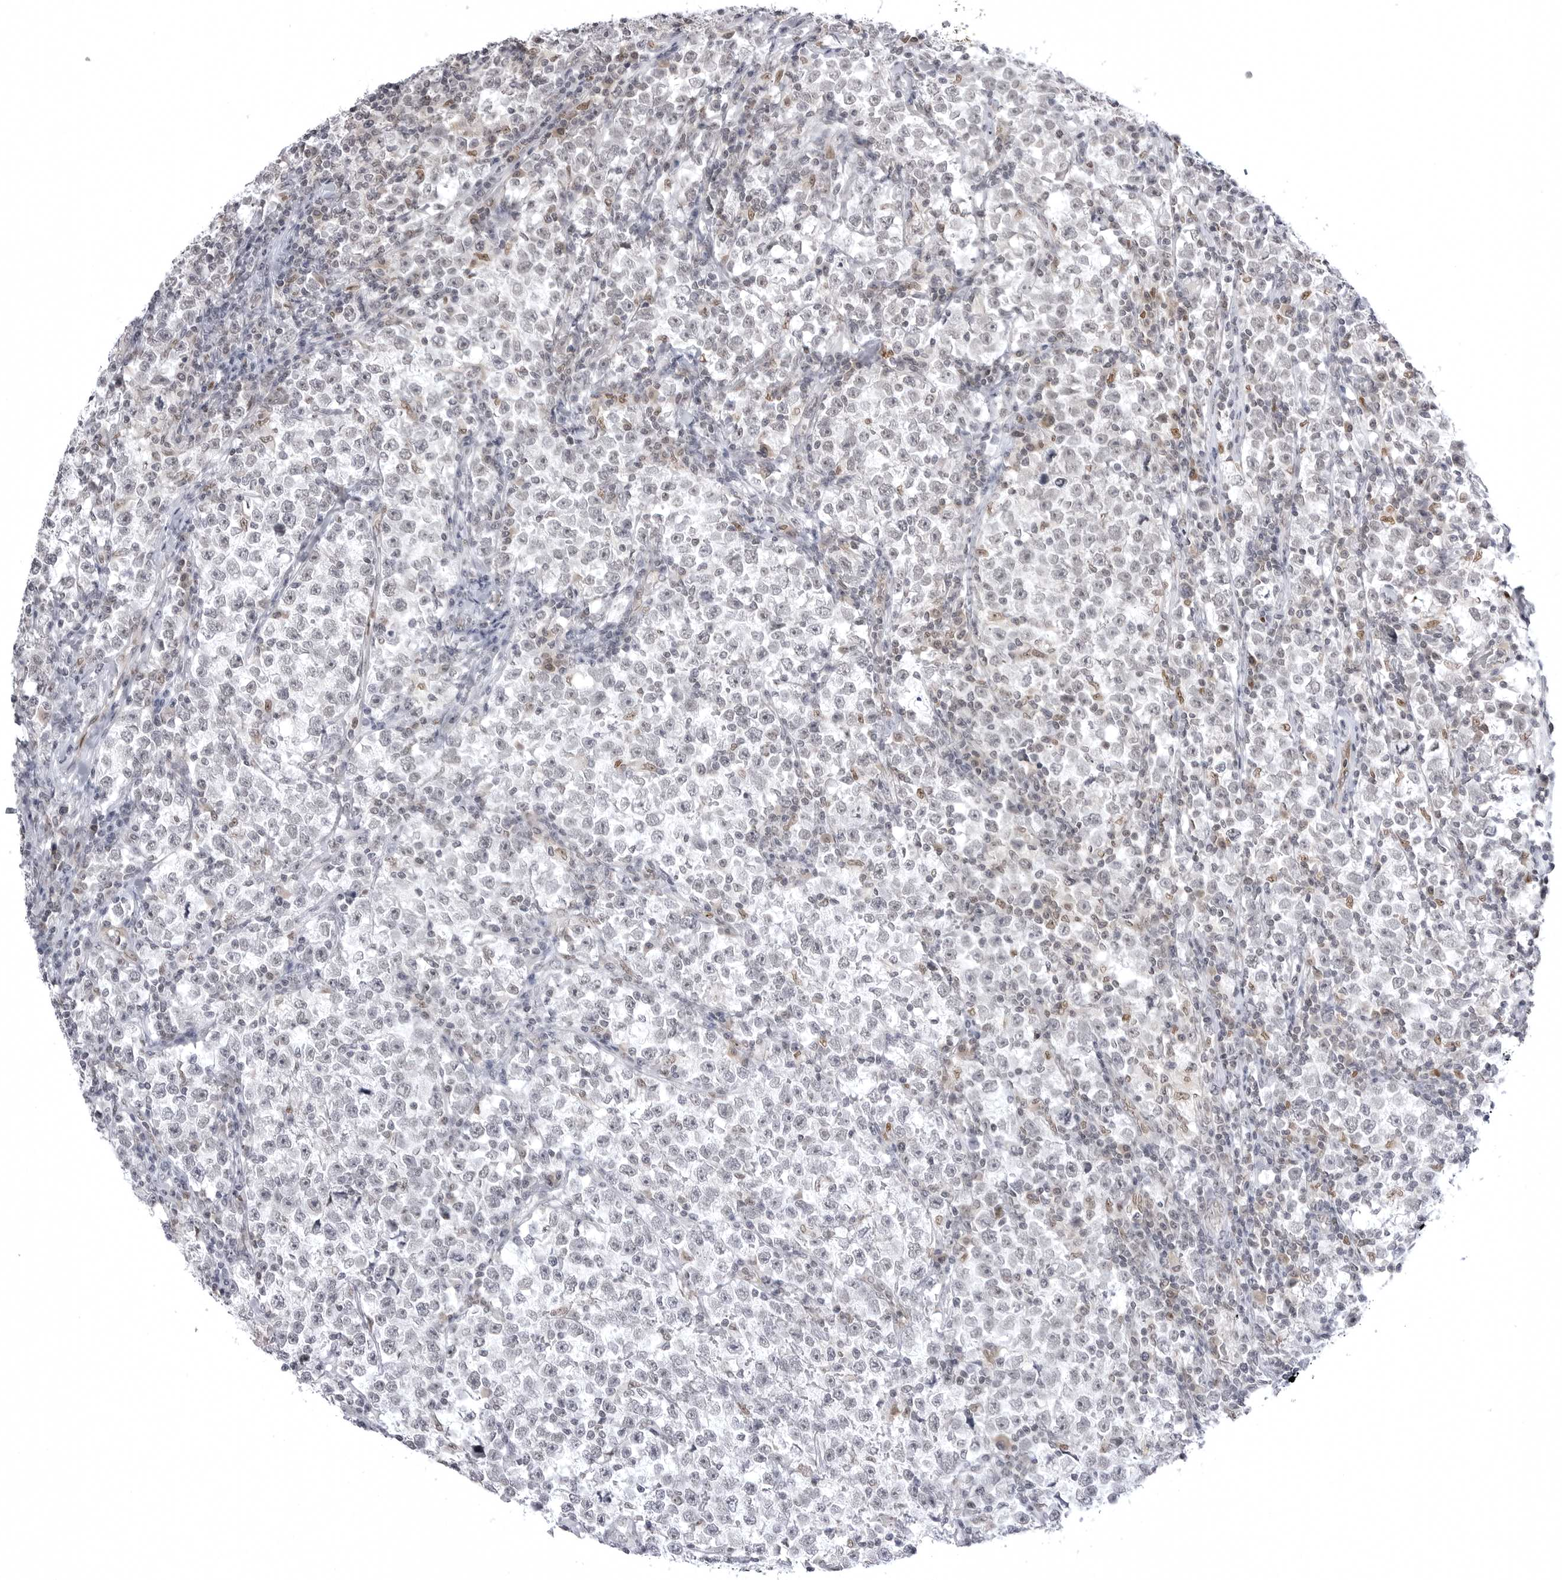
{"staining": {"intensity": "negative", "quantity": "none", "location": "none"}, "tissue": "testis cancer", "cell_type": "Tumor cells", "image_type": "cancer", "snomed": [{"axis": "morphology", "description": "Normal tissue, NOS"}, {"axis": "morphology", "description": "Seminoma, NOS"}, {"axis": "topography", "description": "Testis"}], "caption": "High power microscopy image of an immunohistochemistry image of testis cancer, revealing no significant staining in tumor cells.", "gene": "PTK2B", "patient": {"sex": "male", "age": 43}}